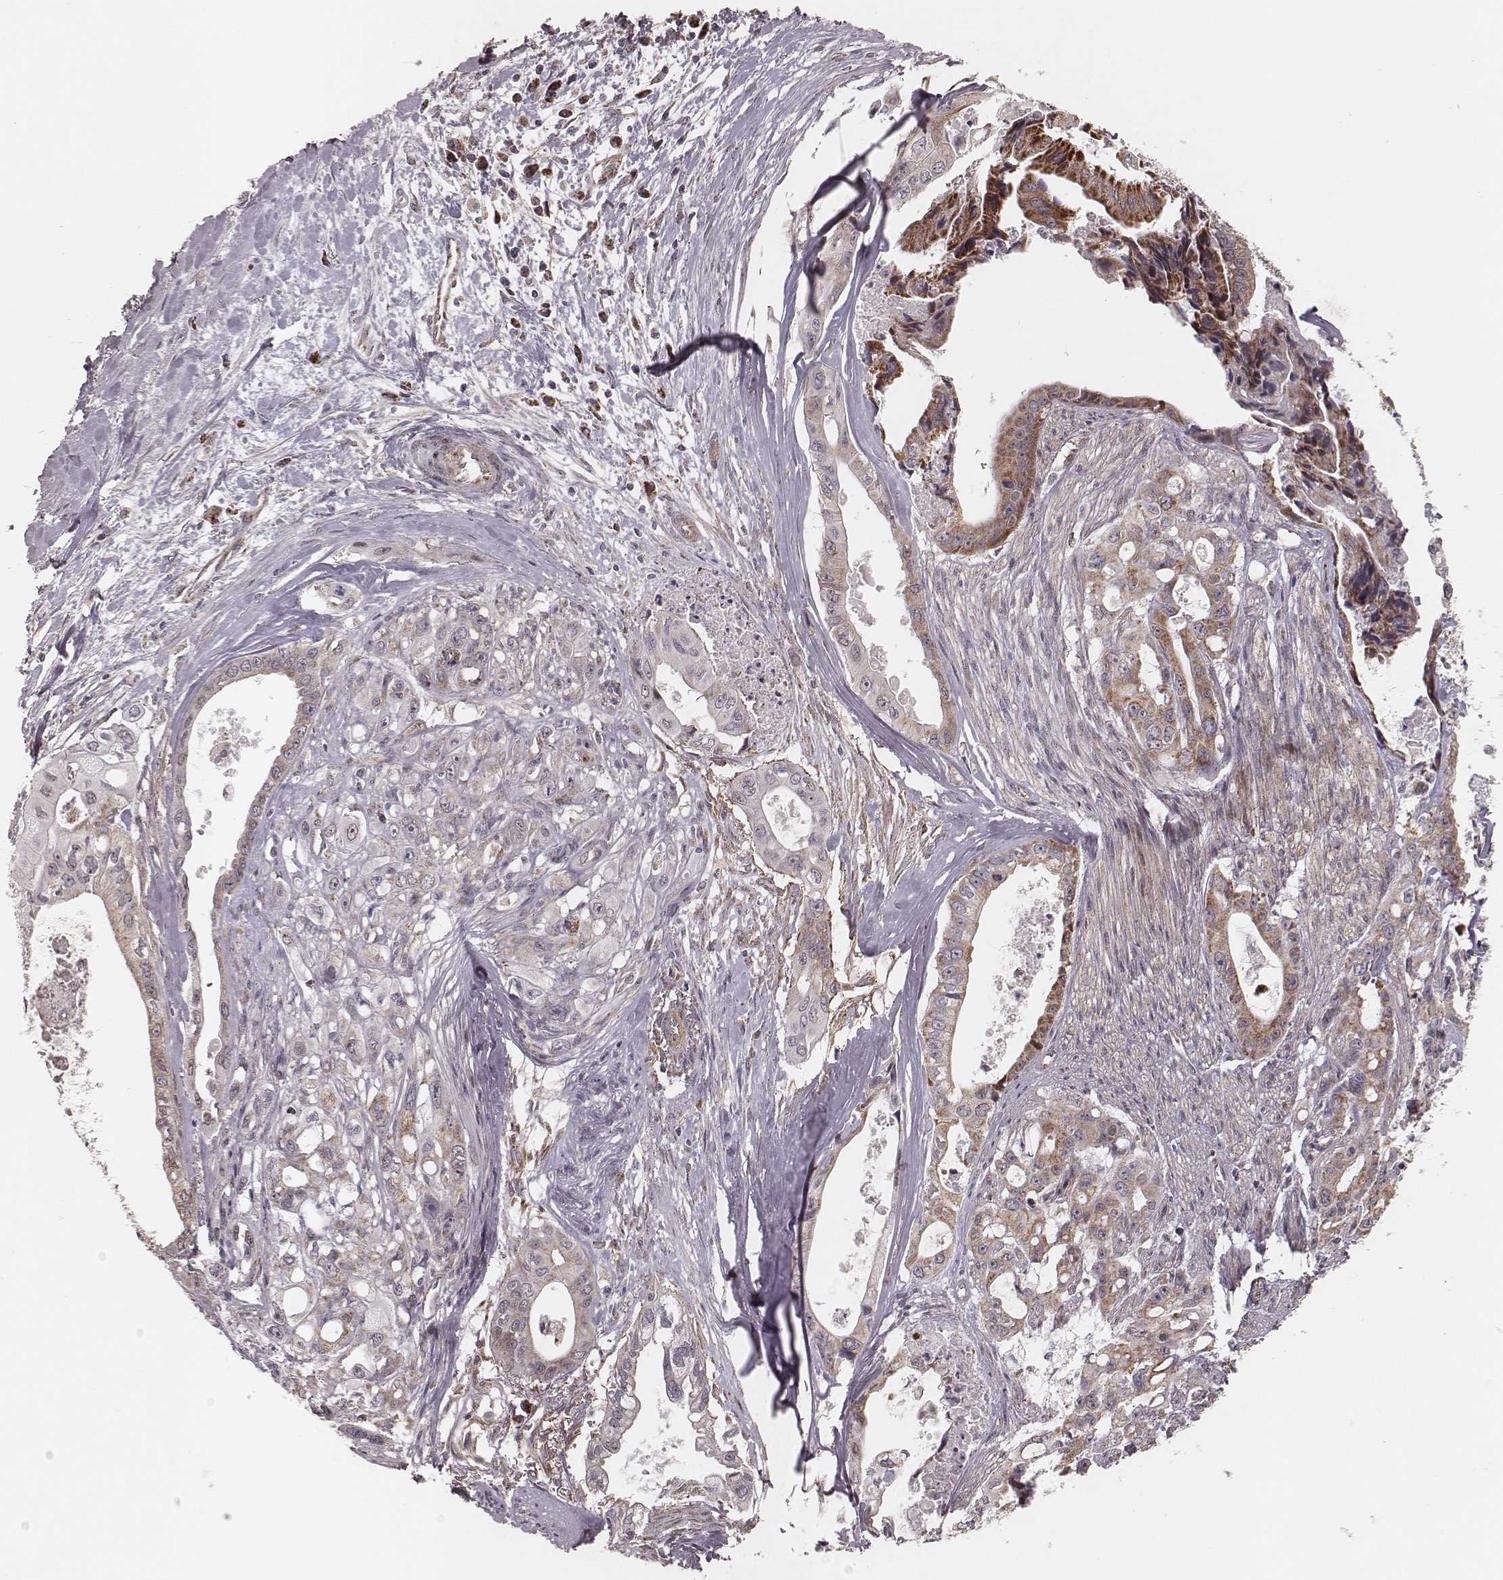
{"staining": {"intensity": "weak", "quantity": "25%-75%", "location": "cytoplasmic/membranous"}, "tissue": "pancreatic cancer", "cell_type": "Tumor cells", "image_type": "cancer", "snomed": [{"axis": "morphology", "description": "Adenocarcinoma, NOS"}, {"axis": "topography", "description": "Pancreas"}], "caption": "This photomicrograph shows pancreatic adenocarcinoma stained with immunohistochemistry (IHC) to label a protein in brown. The cytoplasmic/membranous of tumor cells show weak positivity for the protein. Nuclei are counter-stained blue.", "gene": "NDUFA7", "patient": {"sex": "male", "age": 60}}